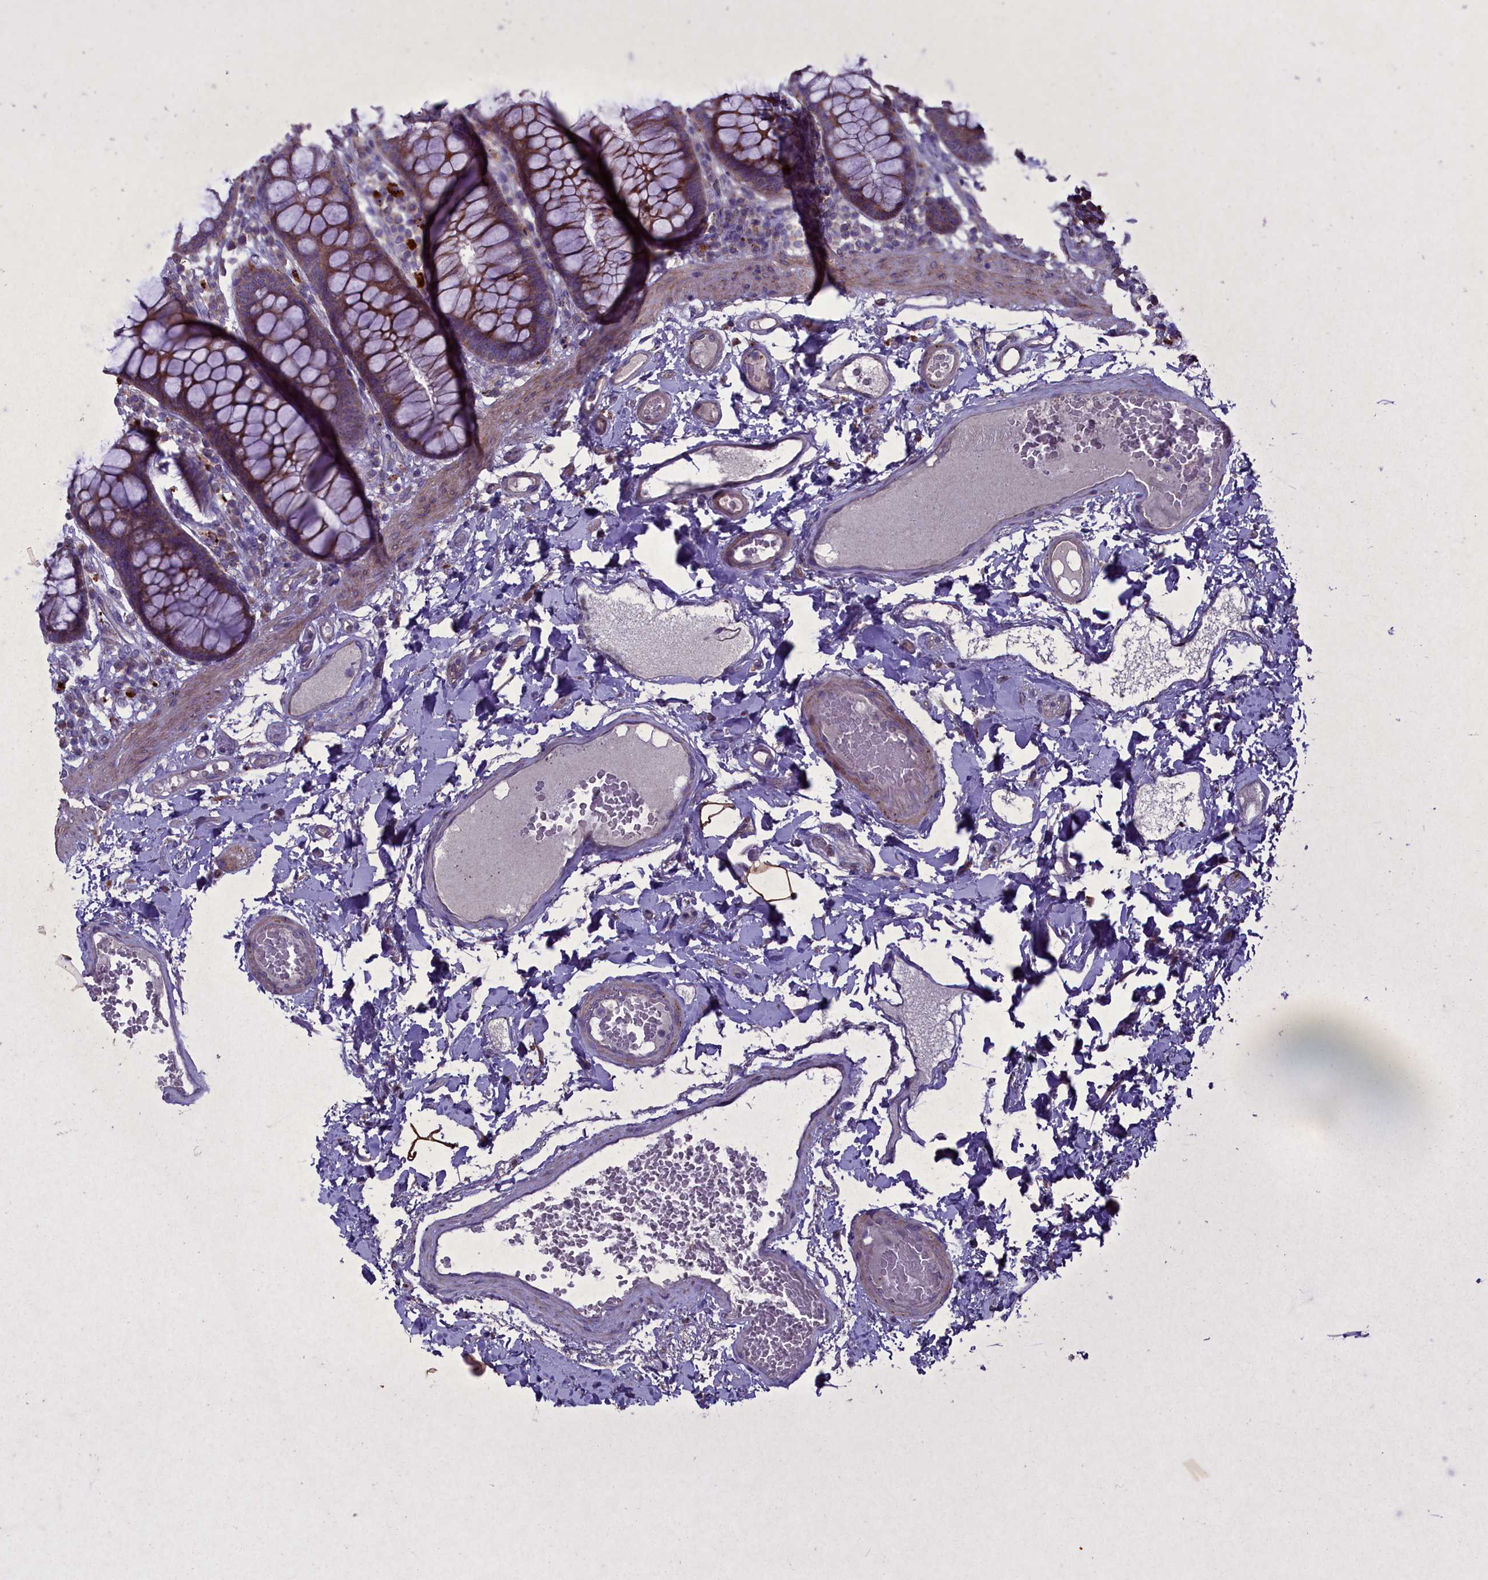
{"staining": {"intensity": "moderate", "quantity": "25%-75%", "location": "cytoplasmic/membranous"}, "tissue": "colon", "cell_type": "Endothelial cells", "image_type": "normal", "snomed": [{"axis": "morphology", "description": "Normal tissue, NOS"}, {"axis": "topography", "description": "Colon"}], "caption": "Immunohistochemistry (IHC) staining of benign colon, which demonstrates medium levels of moderate cytoplasmic/membranous staining in about 25%-75% of endothelial cells indicating moderate cytoplasmic/membranous protein staining. The staining was performed using DAB (3,3'-diaminobenzidine) (brown) for protein detection and nuclei were counterstained in hematoxylin (blue).", "gene": "CIAO2B", "patient": {"sex": "male", "age": 84}}